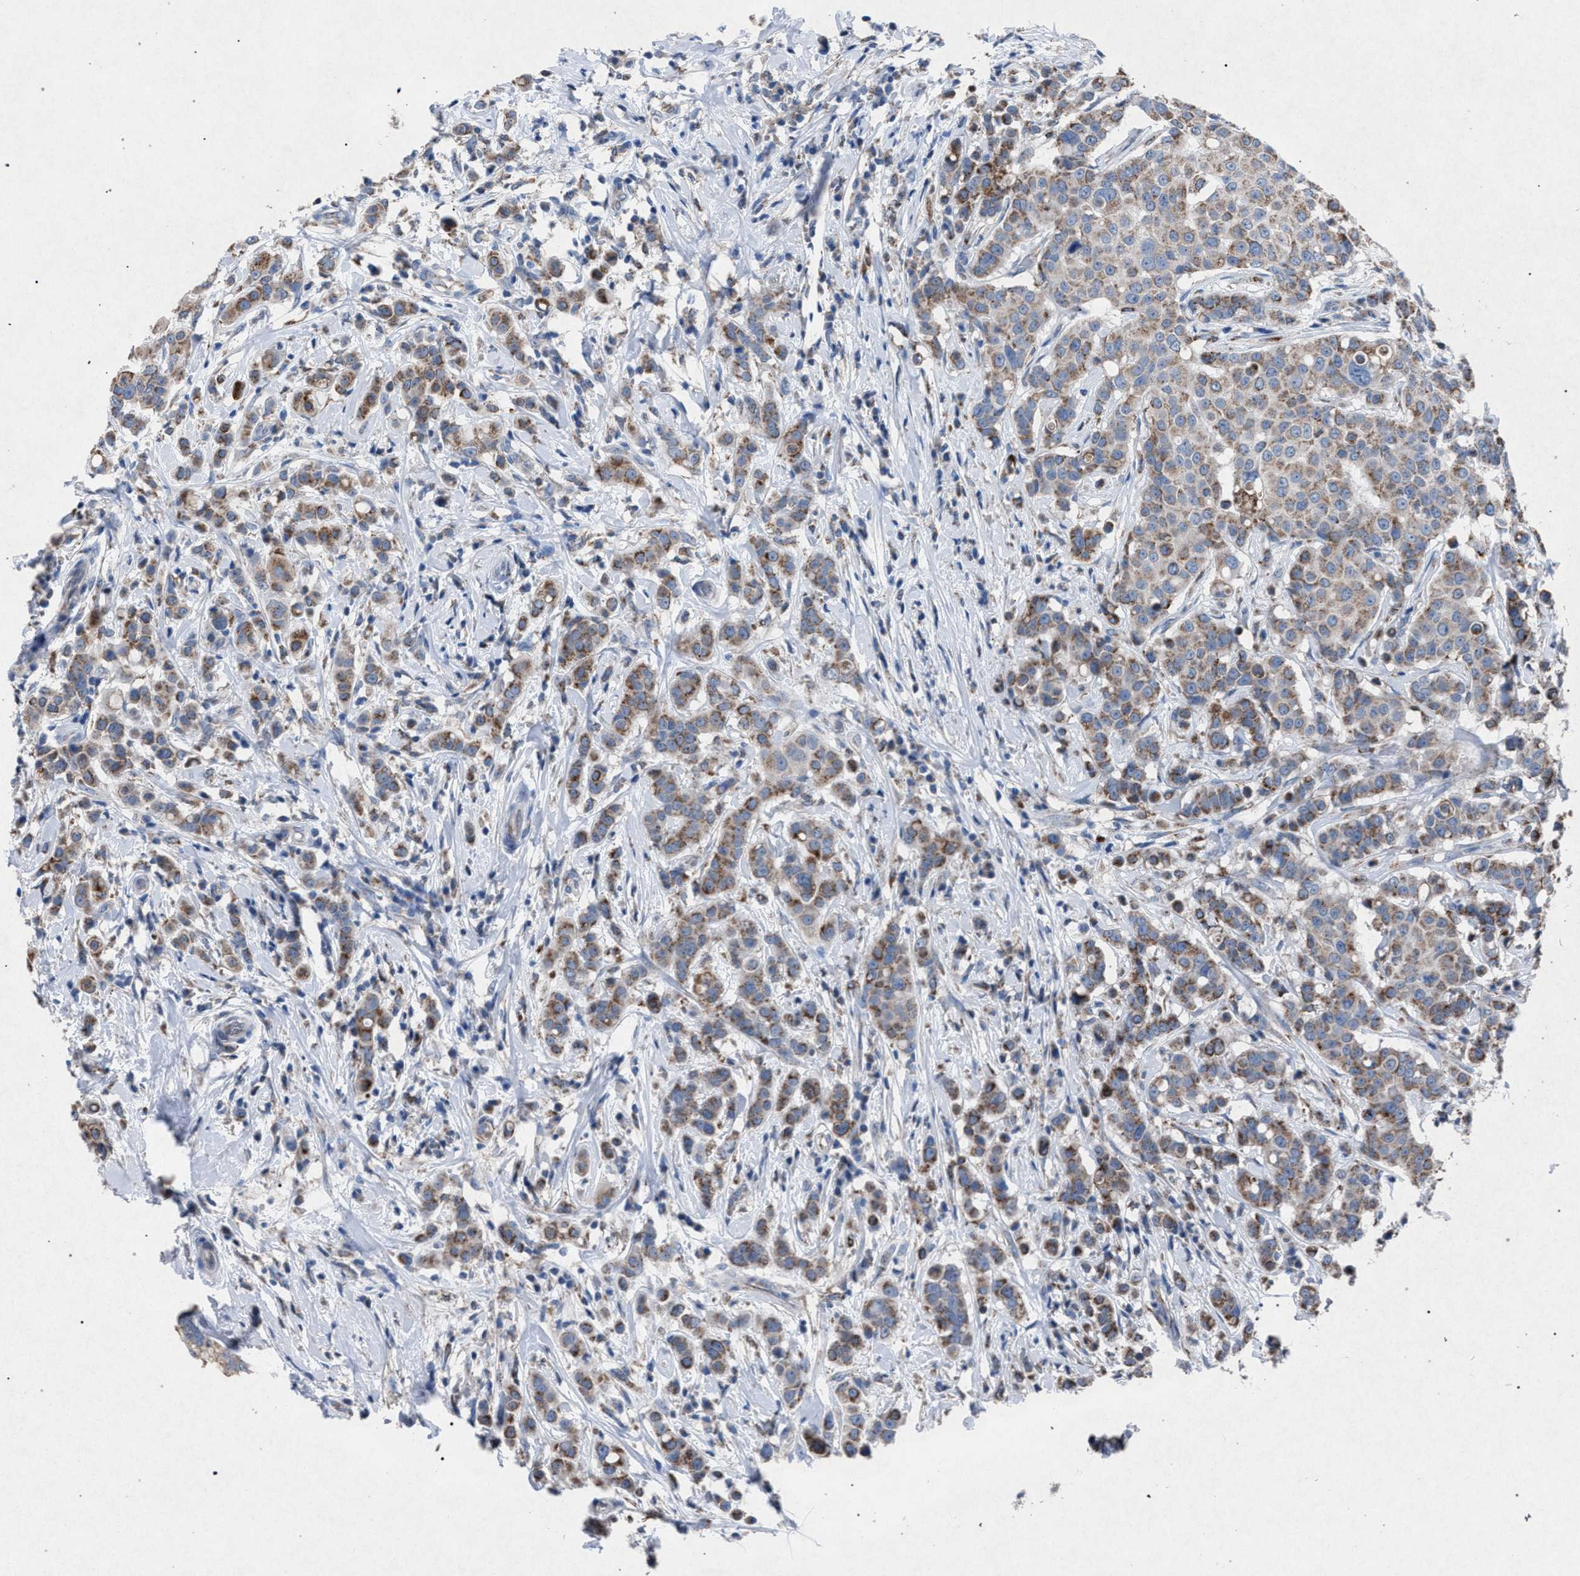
{"staining": {"intensity": "moderate", "quantity": ">75%", "location": "cytoplasmic/membranous"}, "tissue": "breast cancer", "cell_type": "Tumor cells", "image_type": "cancer", "snomed": [{"axis": "morphology", "description": "Duct carcinoma"}, {"axis": "topography", "description": "Breast"}], "caption": "Moderate cytoplasmic/membranous staining for a protein is appreciated in about >75% of tumor cells of breast infiltrating ductal carcinoma using immunohistochemistry (IHC).", "gene": "HSD17B4", "patient": {"sex": "female", "age": 27}}